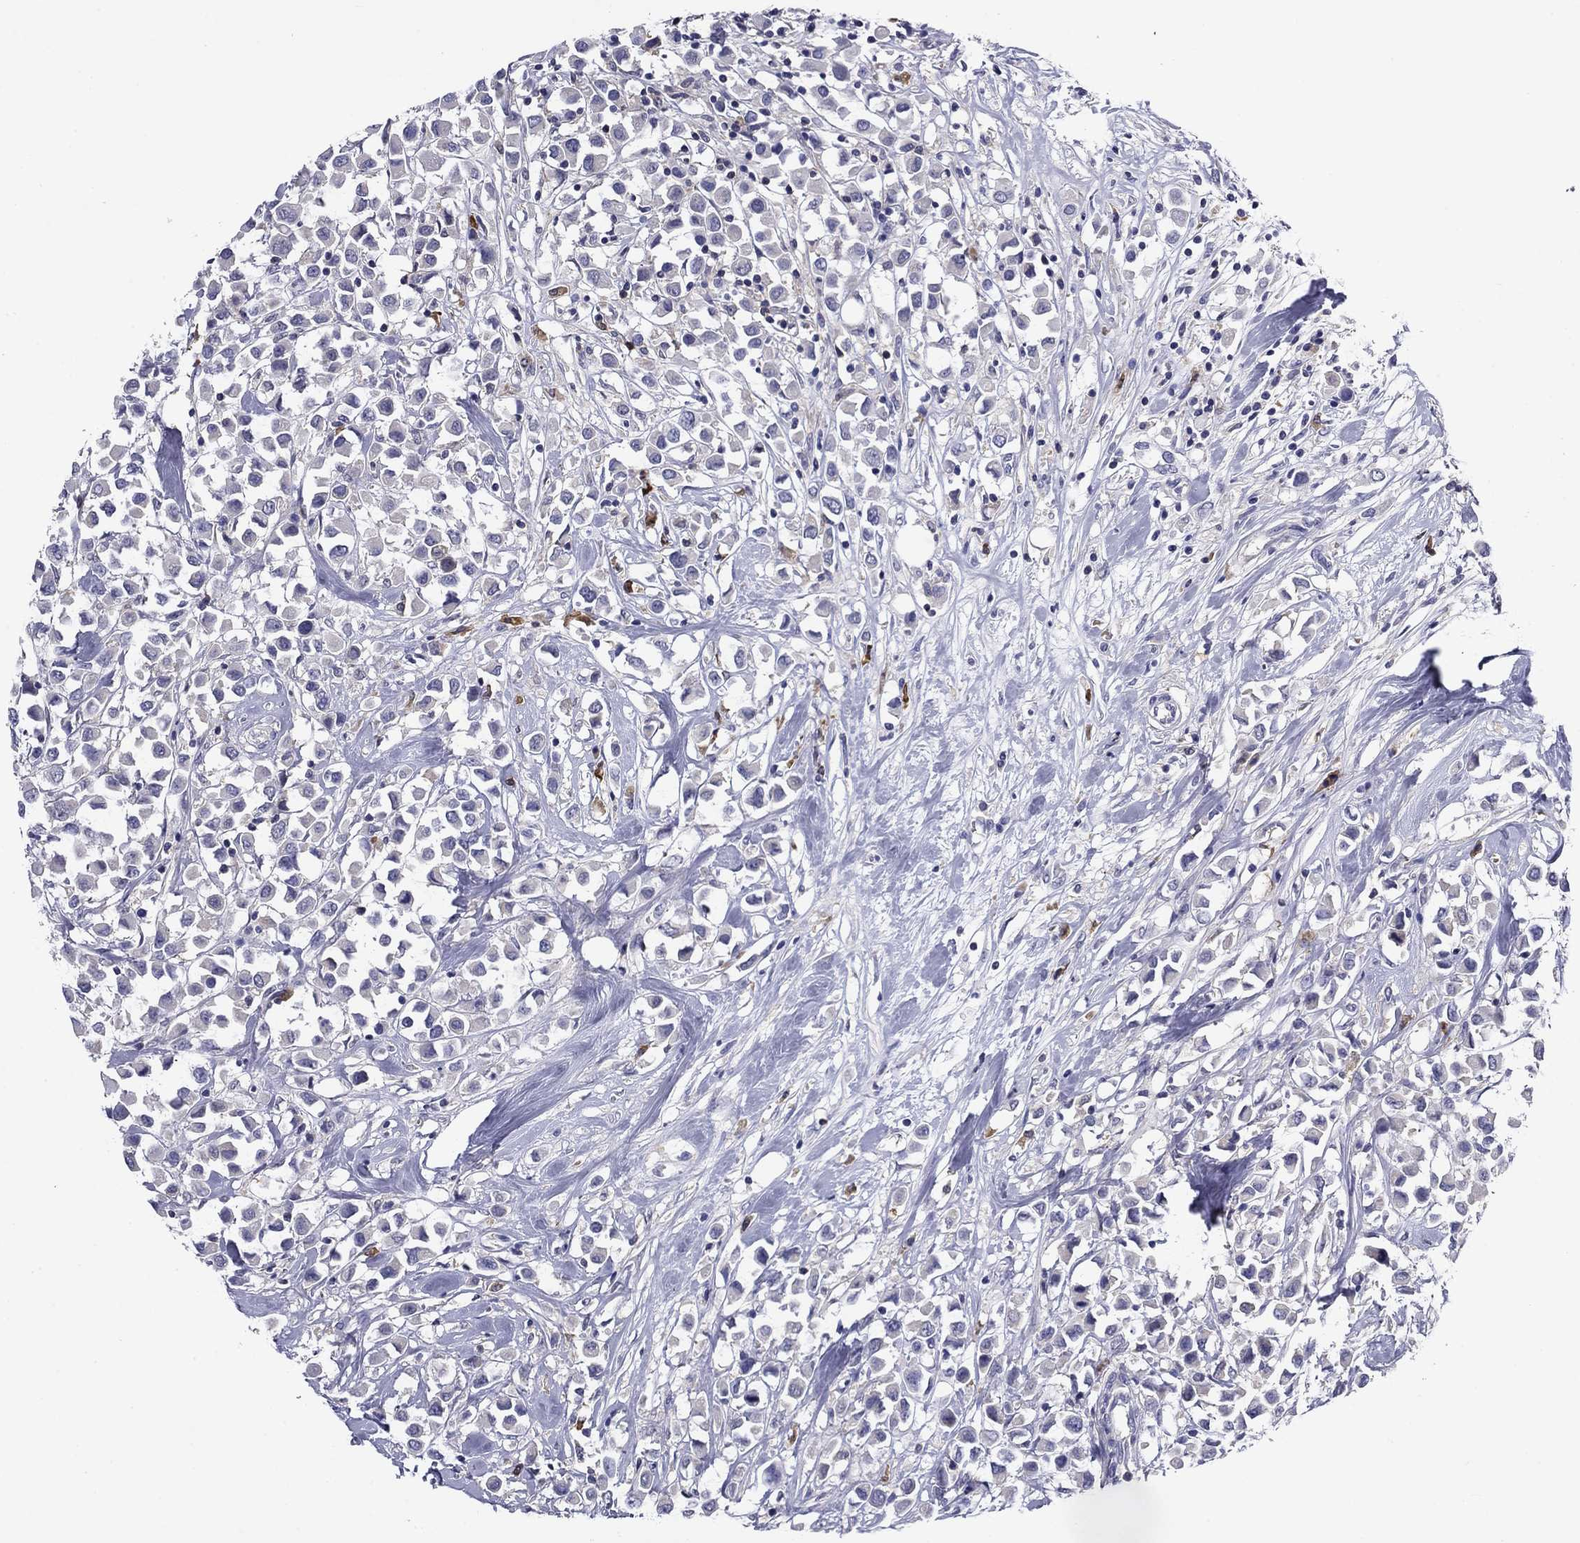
{"staining": {"intensity": "negative", "quantity": "none", "location": "none"}, "tissue": "breast cancer", "cell_type": "Tumor cells", "image_type": "cancer", "snomed": [{"axis": "morphology", "description": "Duct carcinoma"}, {"axis": "topography", "description": "Breast"}], "caption": "High magnification brightfield microscopy of breast cancer stained with DAB (brown) and counterstained with hematoxylin (blue): tumor cells show no significant positivity.", "gene": "POU2F2", "patient": {"sex": "female", "age": 61}}